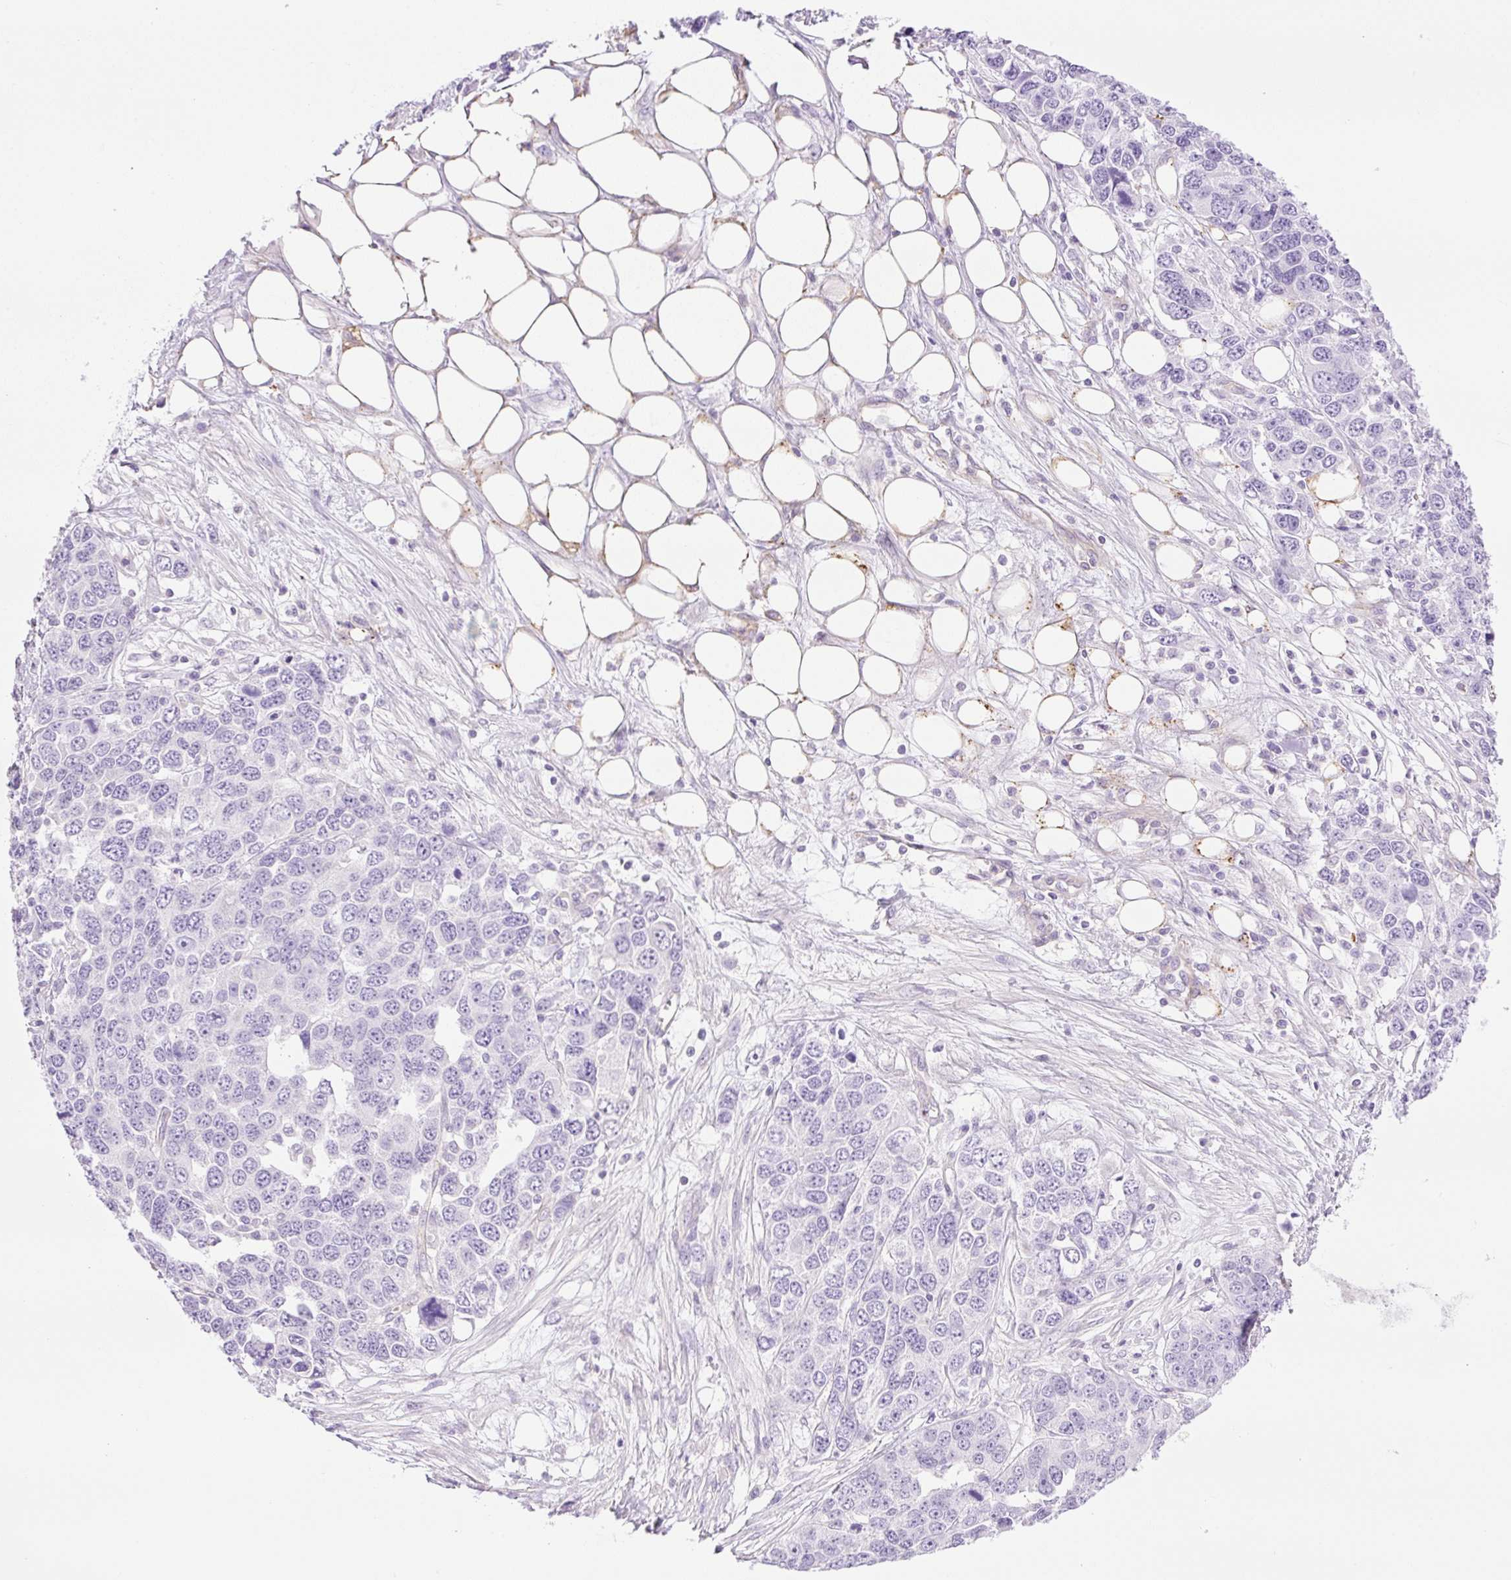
{"staining": {"intensity": "negative", "quantity": "none", "location": "none"}, "tissue": "ovarian cancer", "cell_type": "Tumor cells", "image_type": "cancer", "snomed": [{"axis": "morphology", "description": "Cystadenocarcinoma, serous, NOS"}, {"axis": "topography", "description": "Ovary"}], "caption": "This is a image of immunohistochemistry staining of ovarian cancer, which shows no positivity in tumor cells.", "gene": "EHD3", "patient": {"sex": "female", "age": 76}}